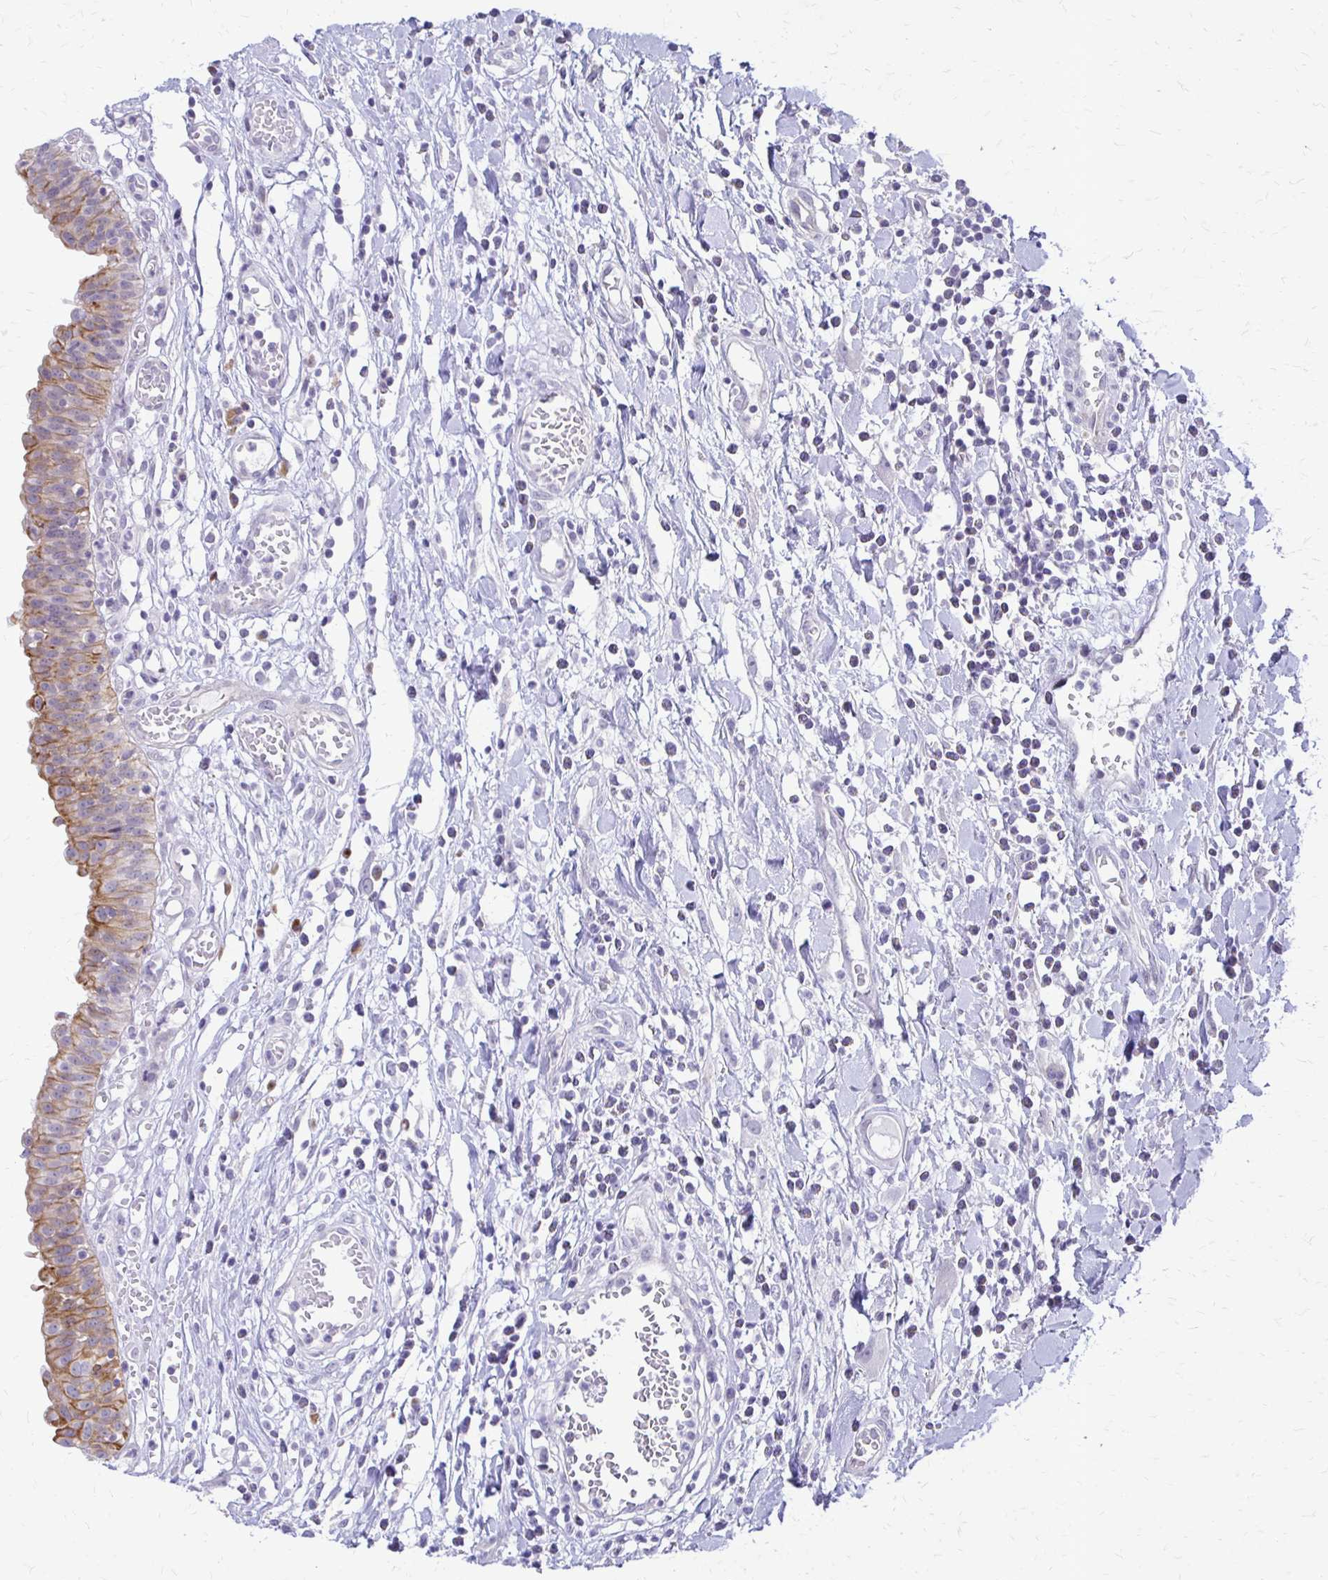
{"staining": {"intensity": "strong", "quantity": "25%-75%", "location": "cytoplasmic/membranous"}, "tissue": "urinary bladder", "cell_type": "Urothelial cells", "image_type": "normal", "snomed": [{"axis": "morphology", "description": "Normal tissue, NOS"}, {"axis": "topography", "description": "Urinary bladder"}], "caption": "Immunohistochemical staining of normal urinary bladder exhibits strong cytoplasmic/membranous protein expression in about 25%-75% of urothelial cells.", "gene": "EPYC", "patient": {"sex": "male", "age": 64}}